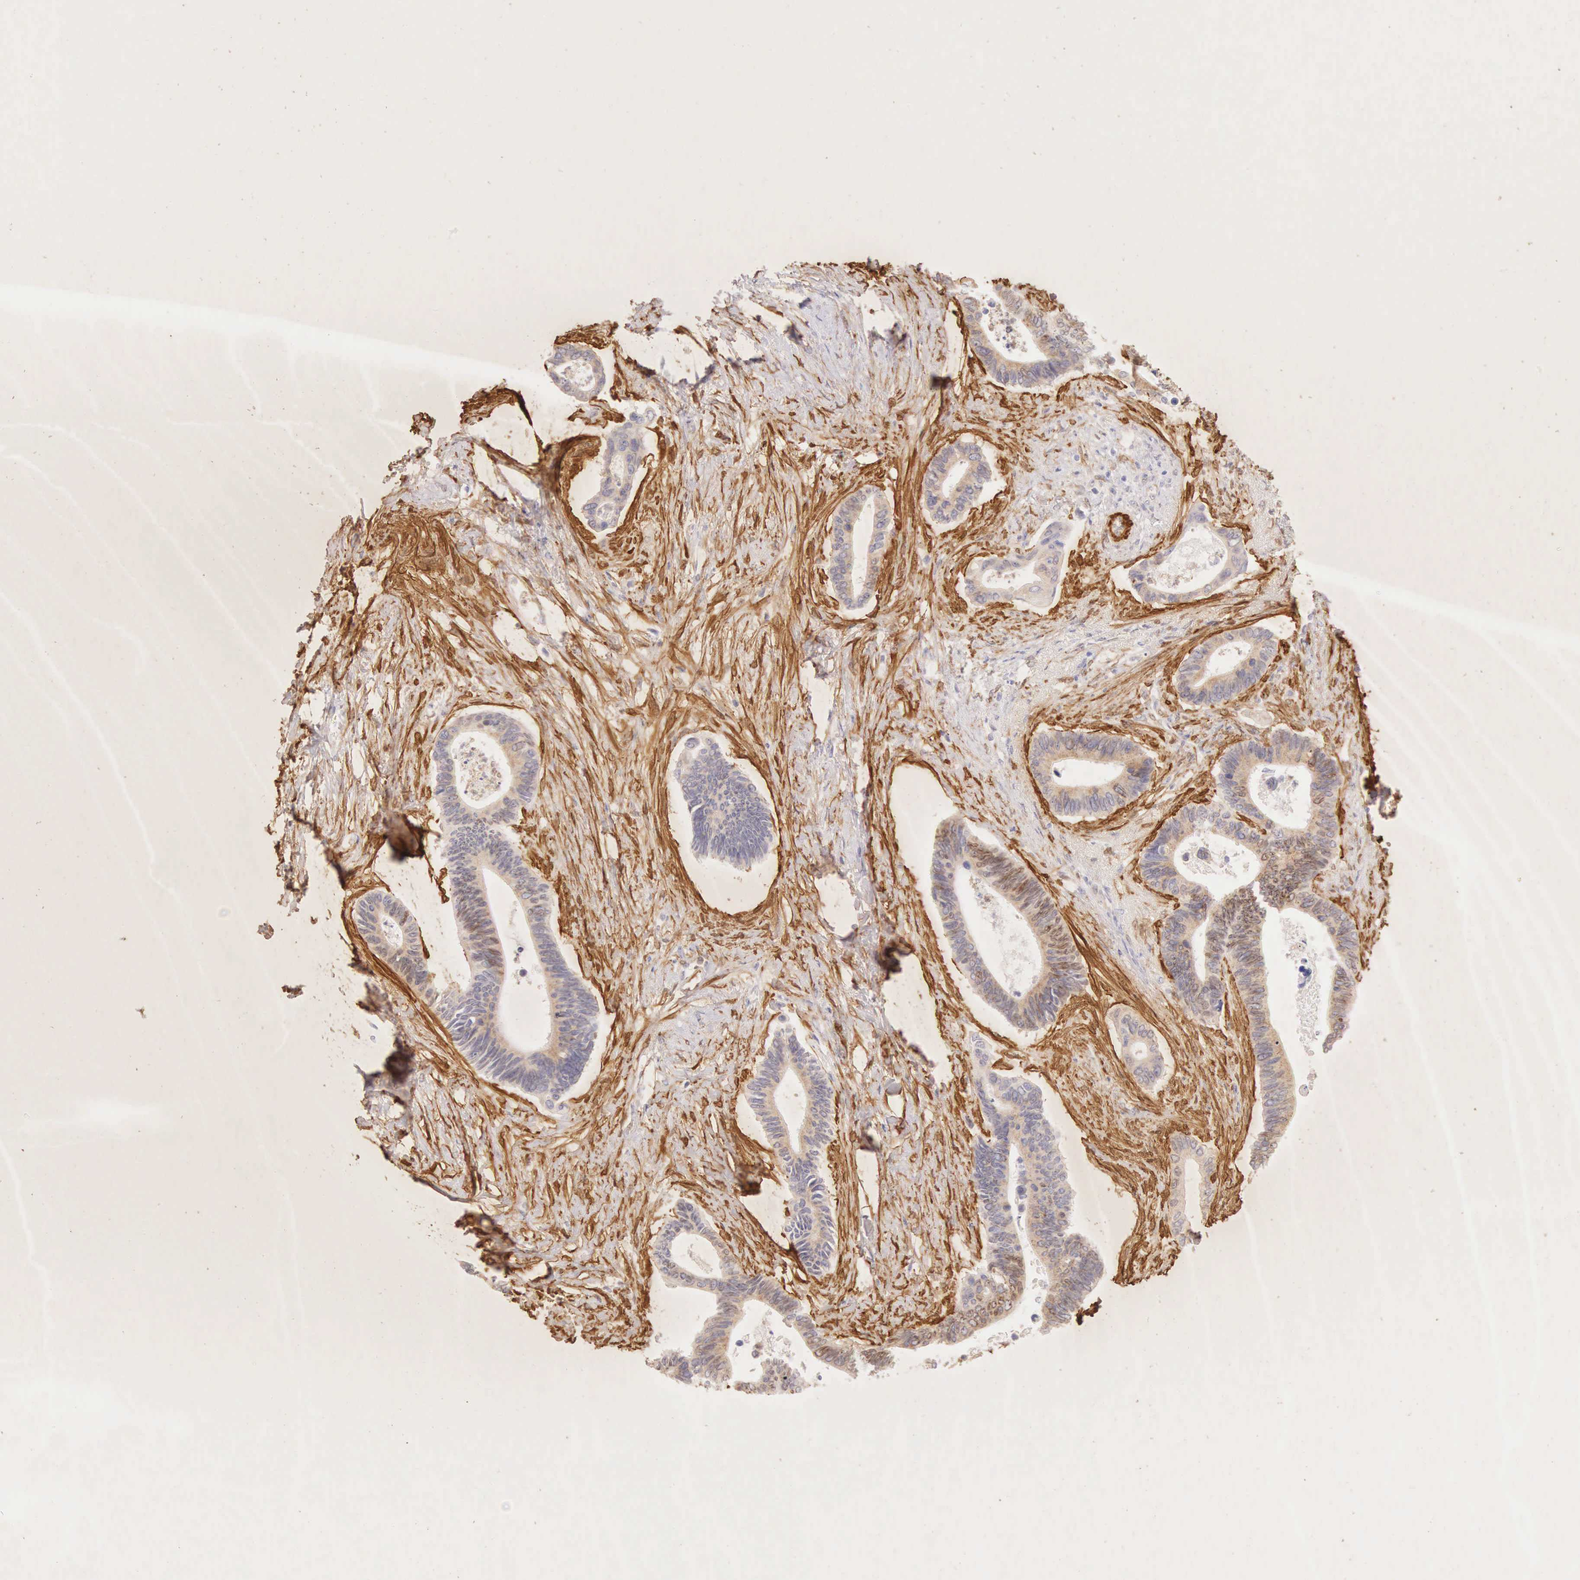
{"staining": {"intensity": "weak", "quantity": "25%-75%", "location": "cytoplasmic/membranous"}, "tissue": "pancreatic cancer", "cell_type": "Tumor cells", "image_type": "cancer", "snomed": [{"axis": "morphology", "description": "Adenocarcinoma, NOS"}, {"axis": "topography", "description": "Pancreas"}], "caption": "High-power microscopy captured an immunohistochemistry (IHC) histopathology image of pancreatic adenocarcinoma, revealing weak cytoplasmic/membranous positivity in about 25%-75% of tumor cells.", "gene": "CNN1", "patient": {"sex": "female", "age": 70}}